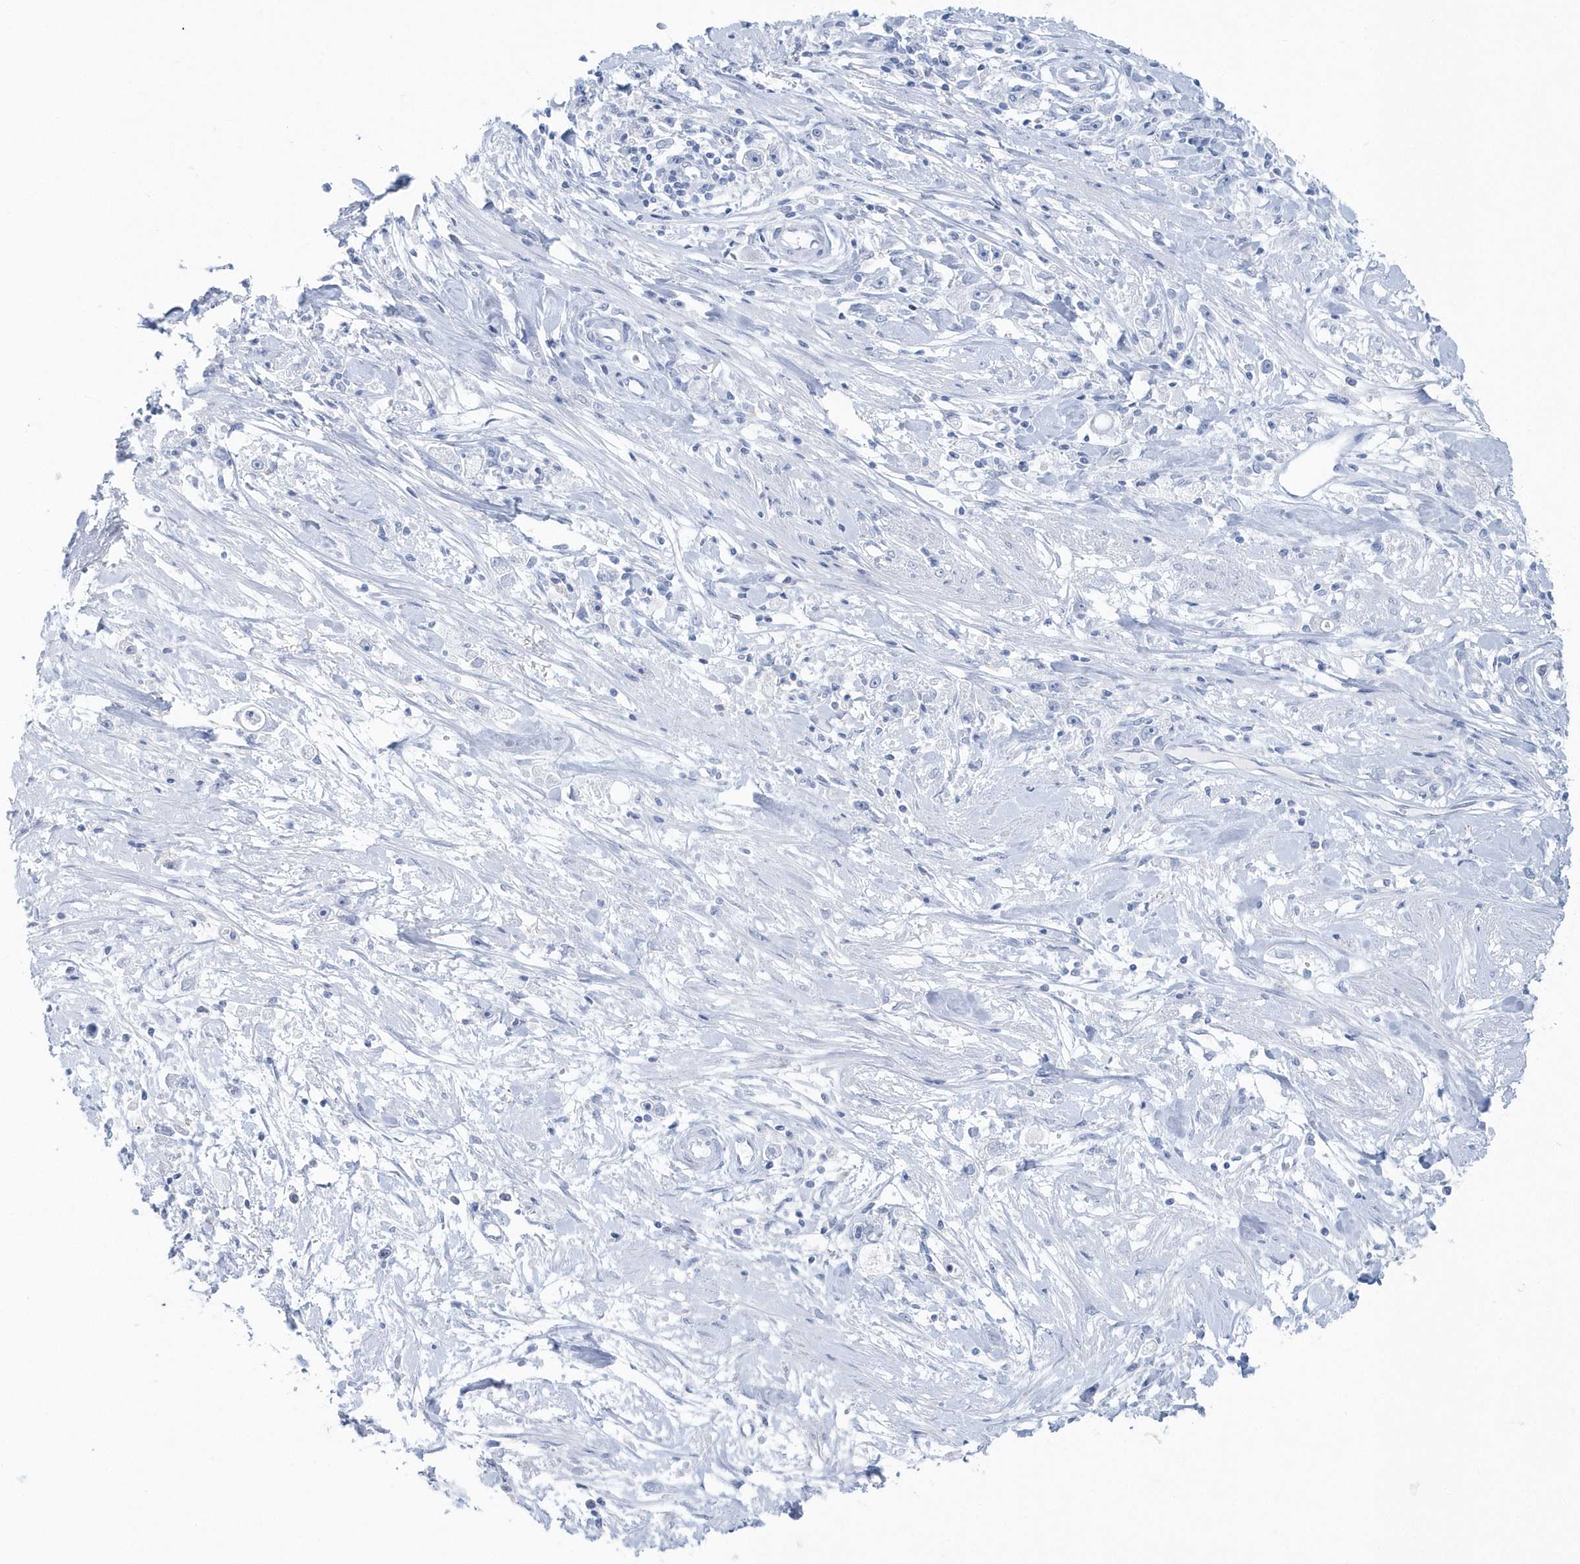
{"staining": {"intensity": "negative", "quantity": "none", "location": "none"}, "tissue": "stomach cancer", "cell_type": "Tumor cells", "image_type": "cancer", "snomed": [{"axis": "morphology", "description": "Adenocarcinoma, NOS"}, {"axis": "topography", "description": "Stomach"}], "caption": "Tumor cells show no significant expression in stomach adenocarcinoma.", "gene": "PTPRO", "patient": {"sex": "female", "age": 59}}